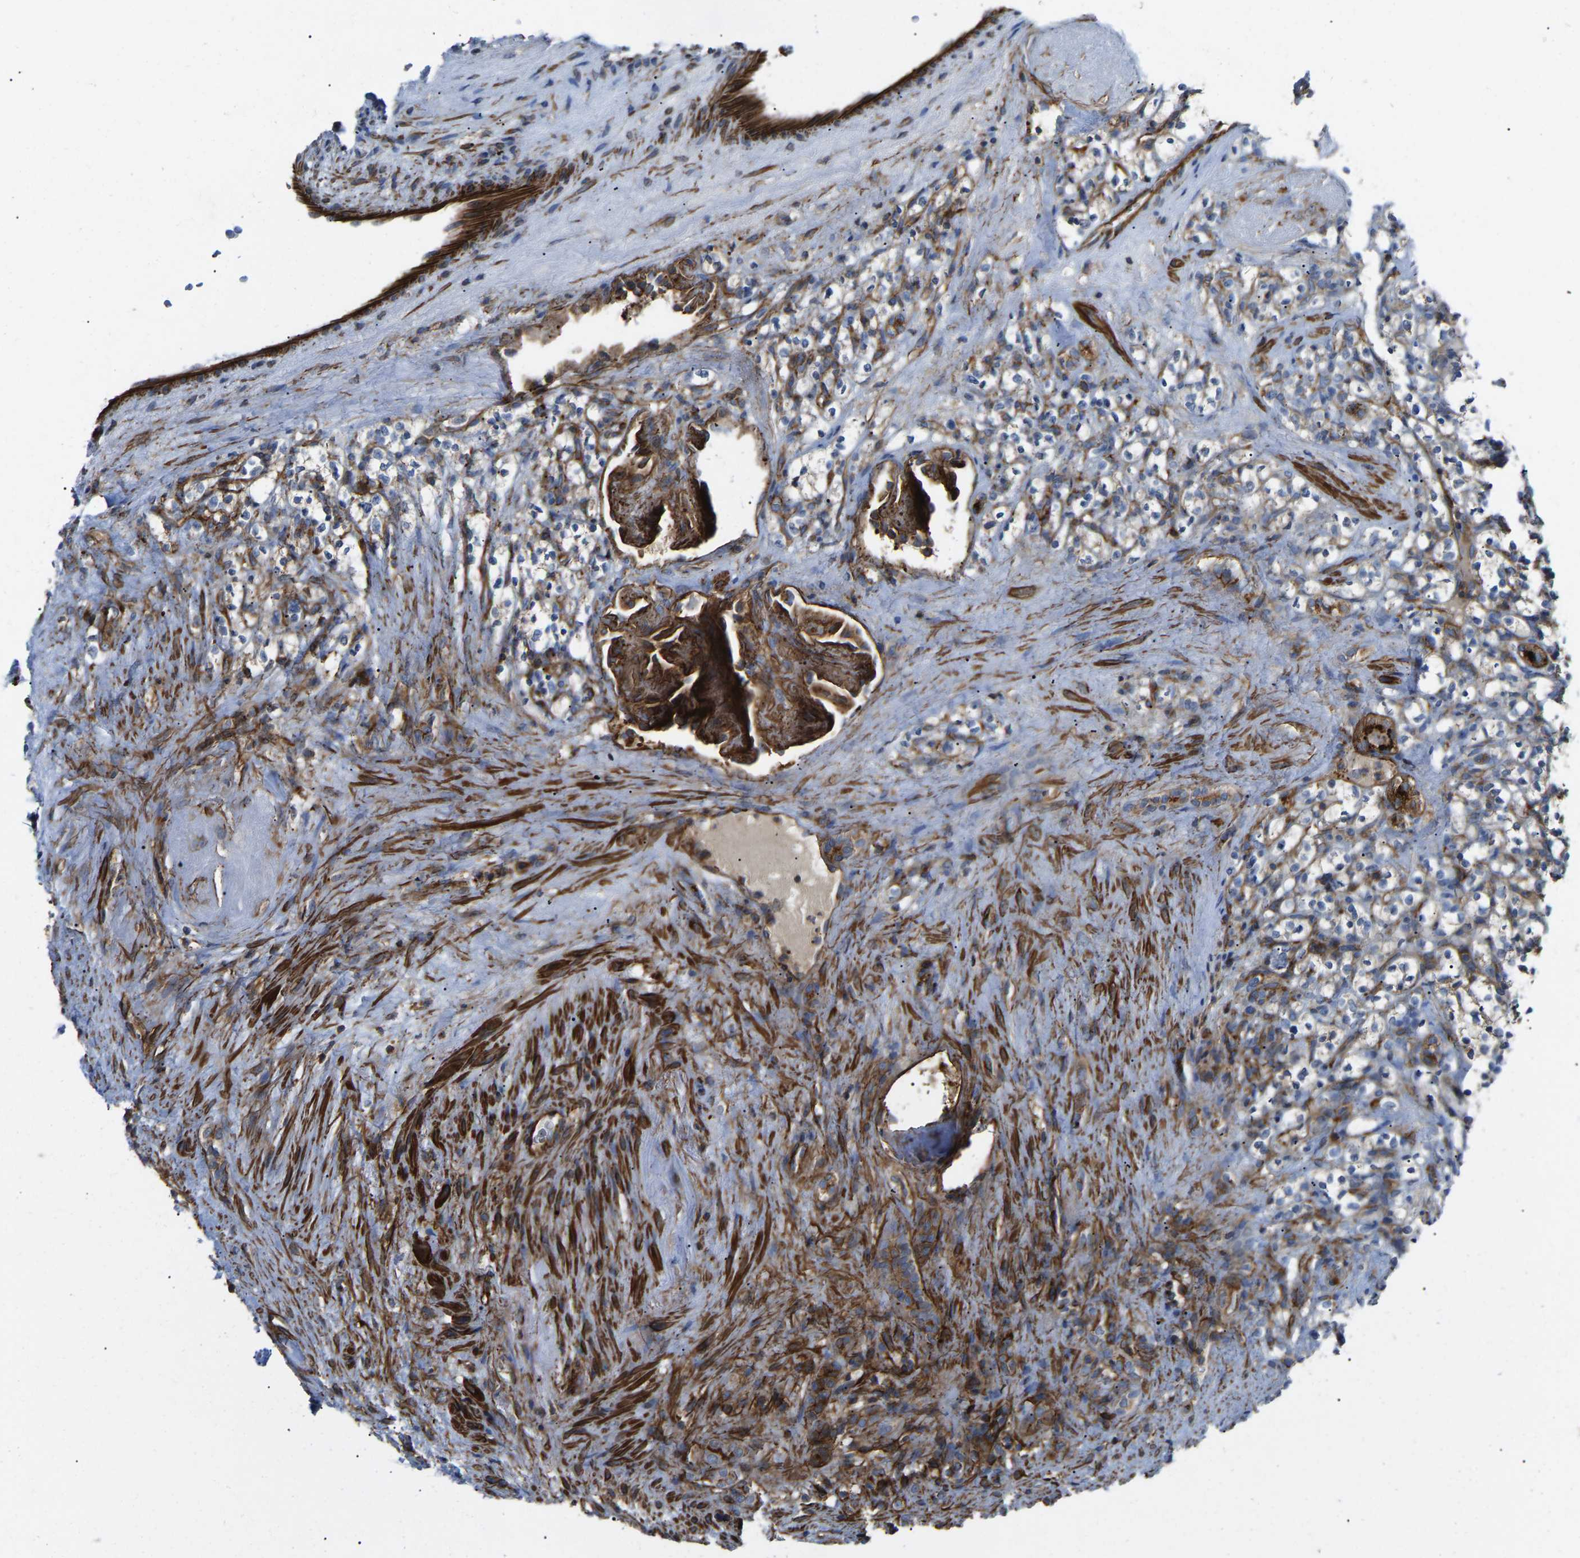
{"staining": {"intensity": "moderate", "quantity": "25%-75%", "location": "cytoplasmic/membranous"}, "tissue": "renal cancer", "cell_type": "Tumor cells", "image_type": "cancer", "snomed": [{"axis": "morphology", "description": "Normal tissue, NOS"}, {"axis": "morphology", "description": "Adenocarcinoma, NOS"}, {"axis": "topography", "description": "Kidney"}], "caption": "Human renal cancer stained with a protein marker exhibits moderate staining in tumor cells.", "gene": "AGPAT2", "patient": {"sex": "female", "age": 72}}